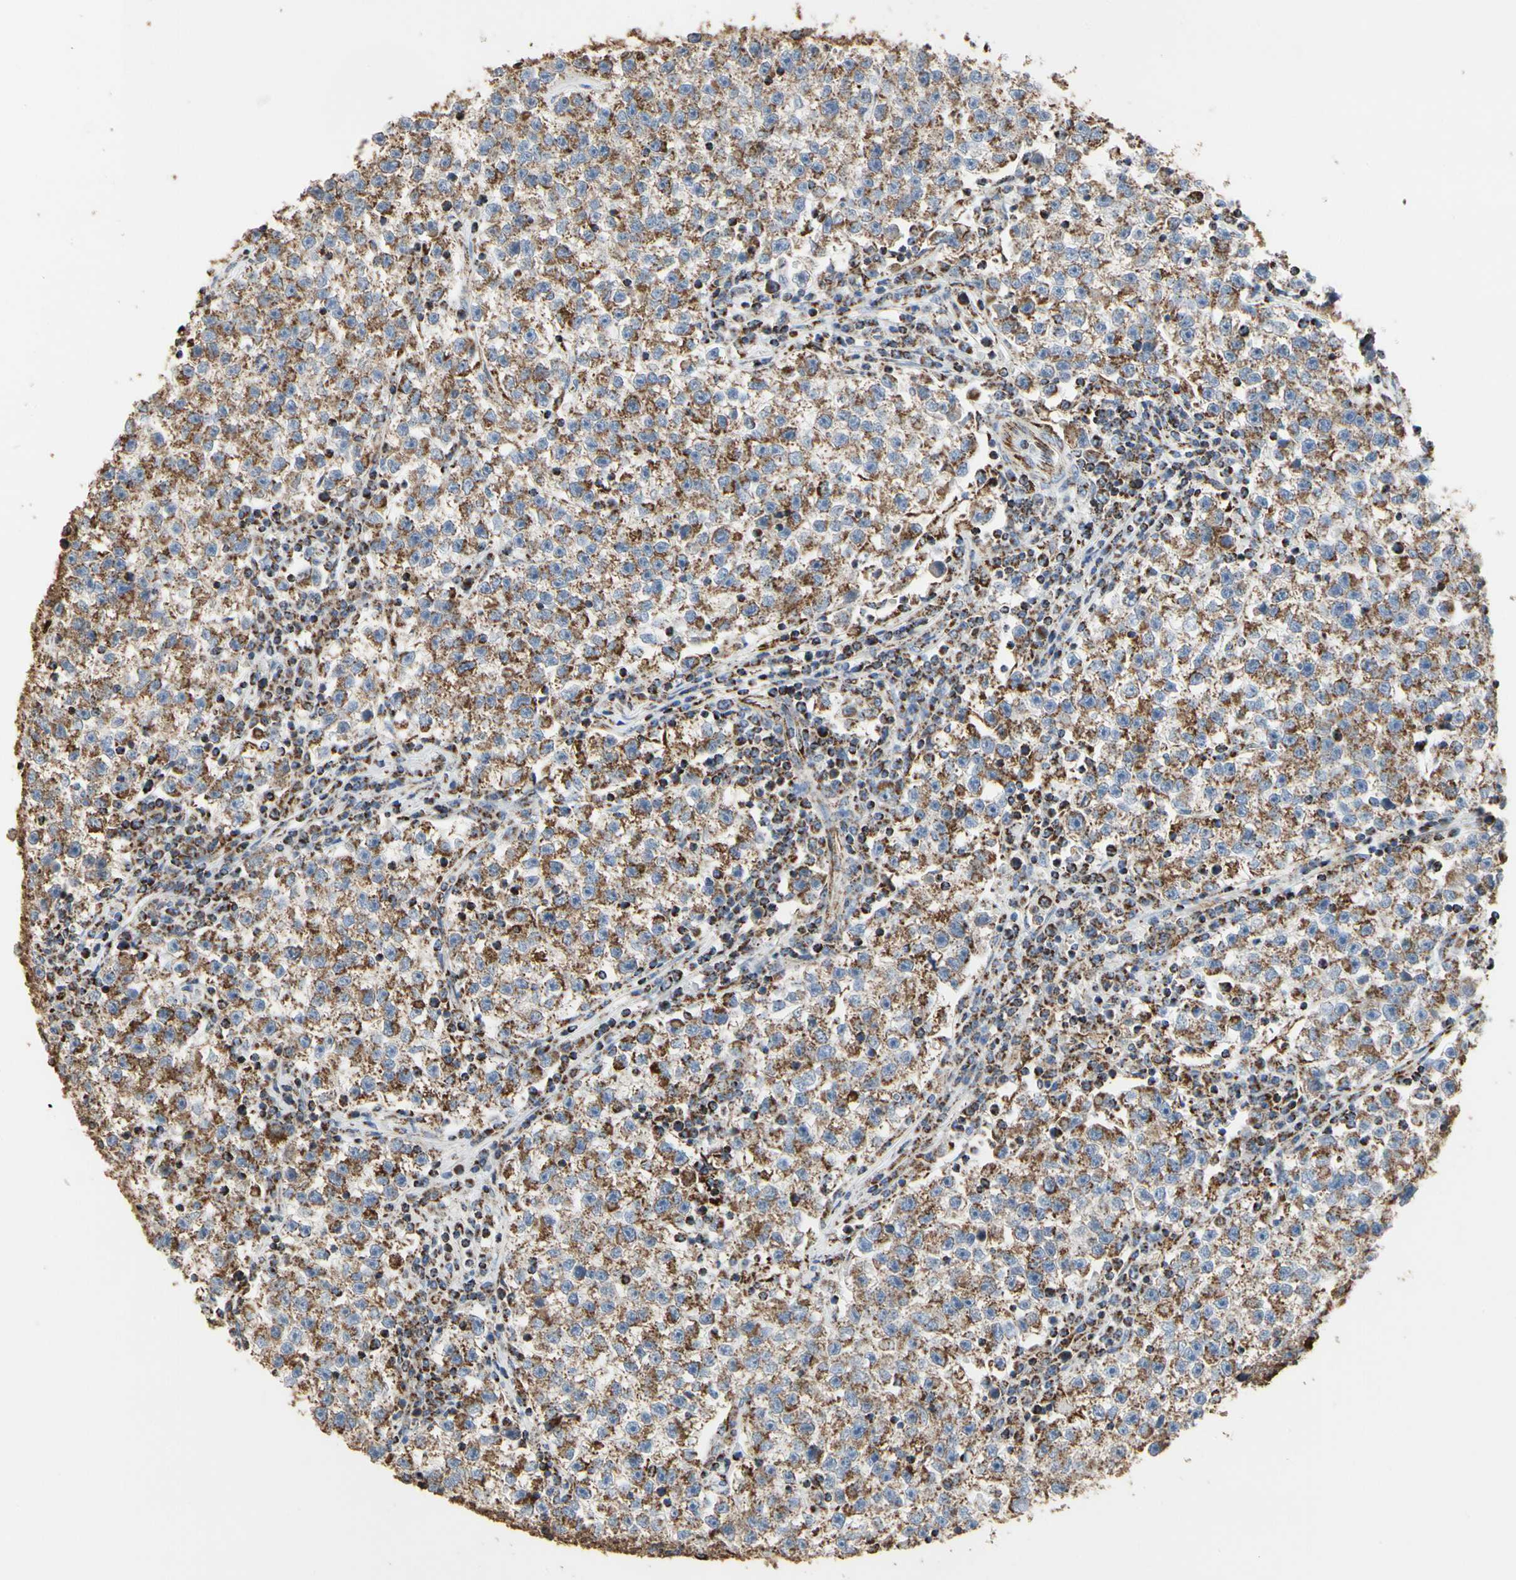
{"staining": {"intensity": "weak", "quantity": ">75%", "location": "cytoplasmic/membranous"}, "tissue": "testis cancer", "cell_type": "Tumor cells", "image_type": "cancer", "snomed": [{"axis": "morphology", "description": "Seminoma, NOS"}, {"axis": "topography", "description": "Testis"}], "caption": "Human testis cancer (seminoma) stained for a protein (brown) displays weak cytoplasmic/membranous positive positivity in approximately >75% of tumor cells.", "gene": "TUBA1A", "patient": {"sex": "male", "age": 22}}